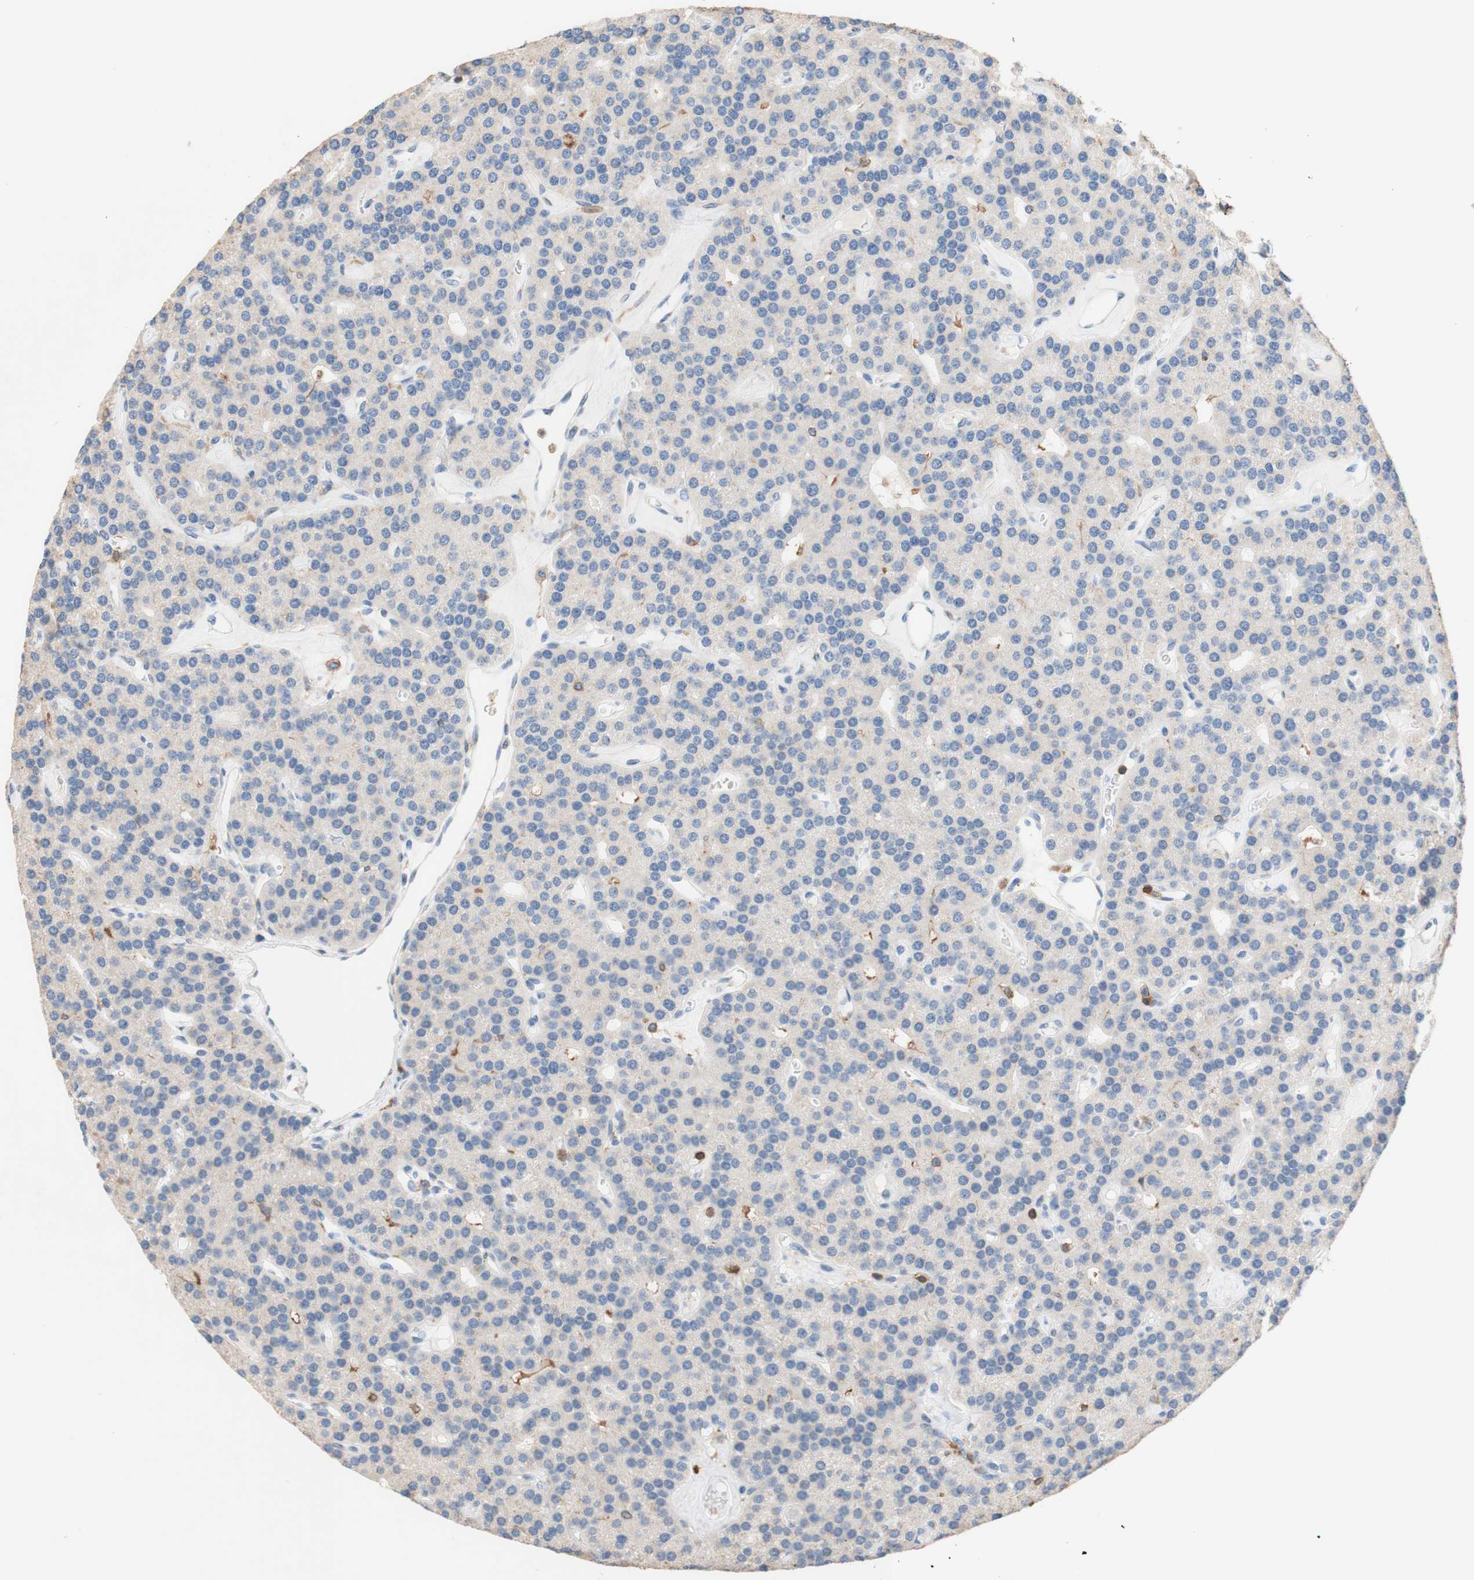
{"staining": {"intensity": "negative", "quantity": "none", "location": "none"}, "tissue": "parathyroid gland", "cell_type": "Glandular cells", "image_type": "normal", "snomed": [{"axis": "morphology", "description": "Normal tissue, NOS"}, {"axis": "morphology", "description": "Adenoma, NOS"}, {"axis": "topography", "description": "Parathyroid gland"}], "caption": "DAB (3,3'-diaminobenzidine) immunohistochemical staining of normal human parathyroid gland displays no significant staining in glandular cells. (DAB (3,3'-diaminobenzidine) immunohistochemistry visualized using brightfield microscopy, high magnification).", "gene": "SPINK6", "patient": {"sex": "female", "age": 86}}